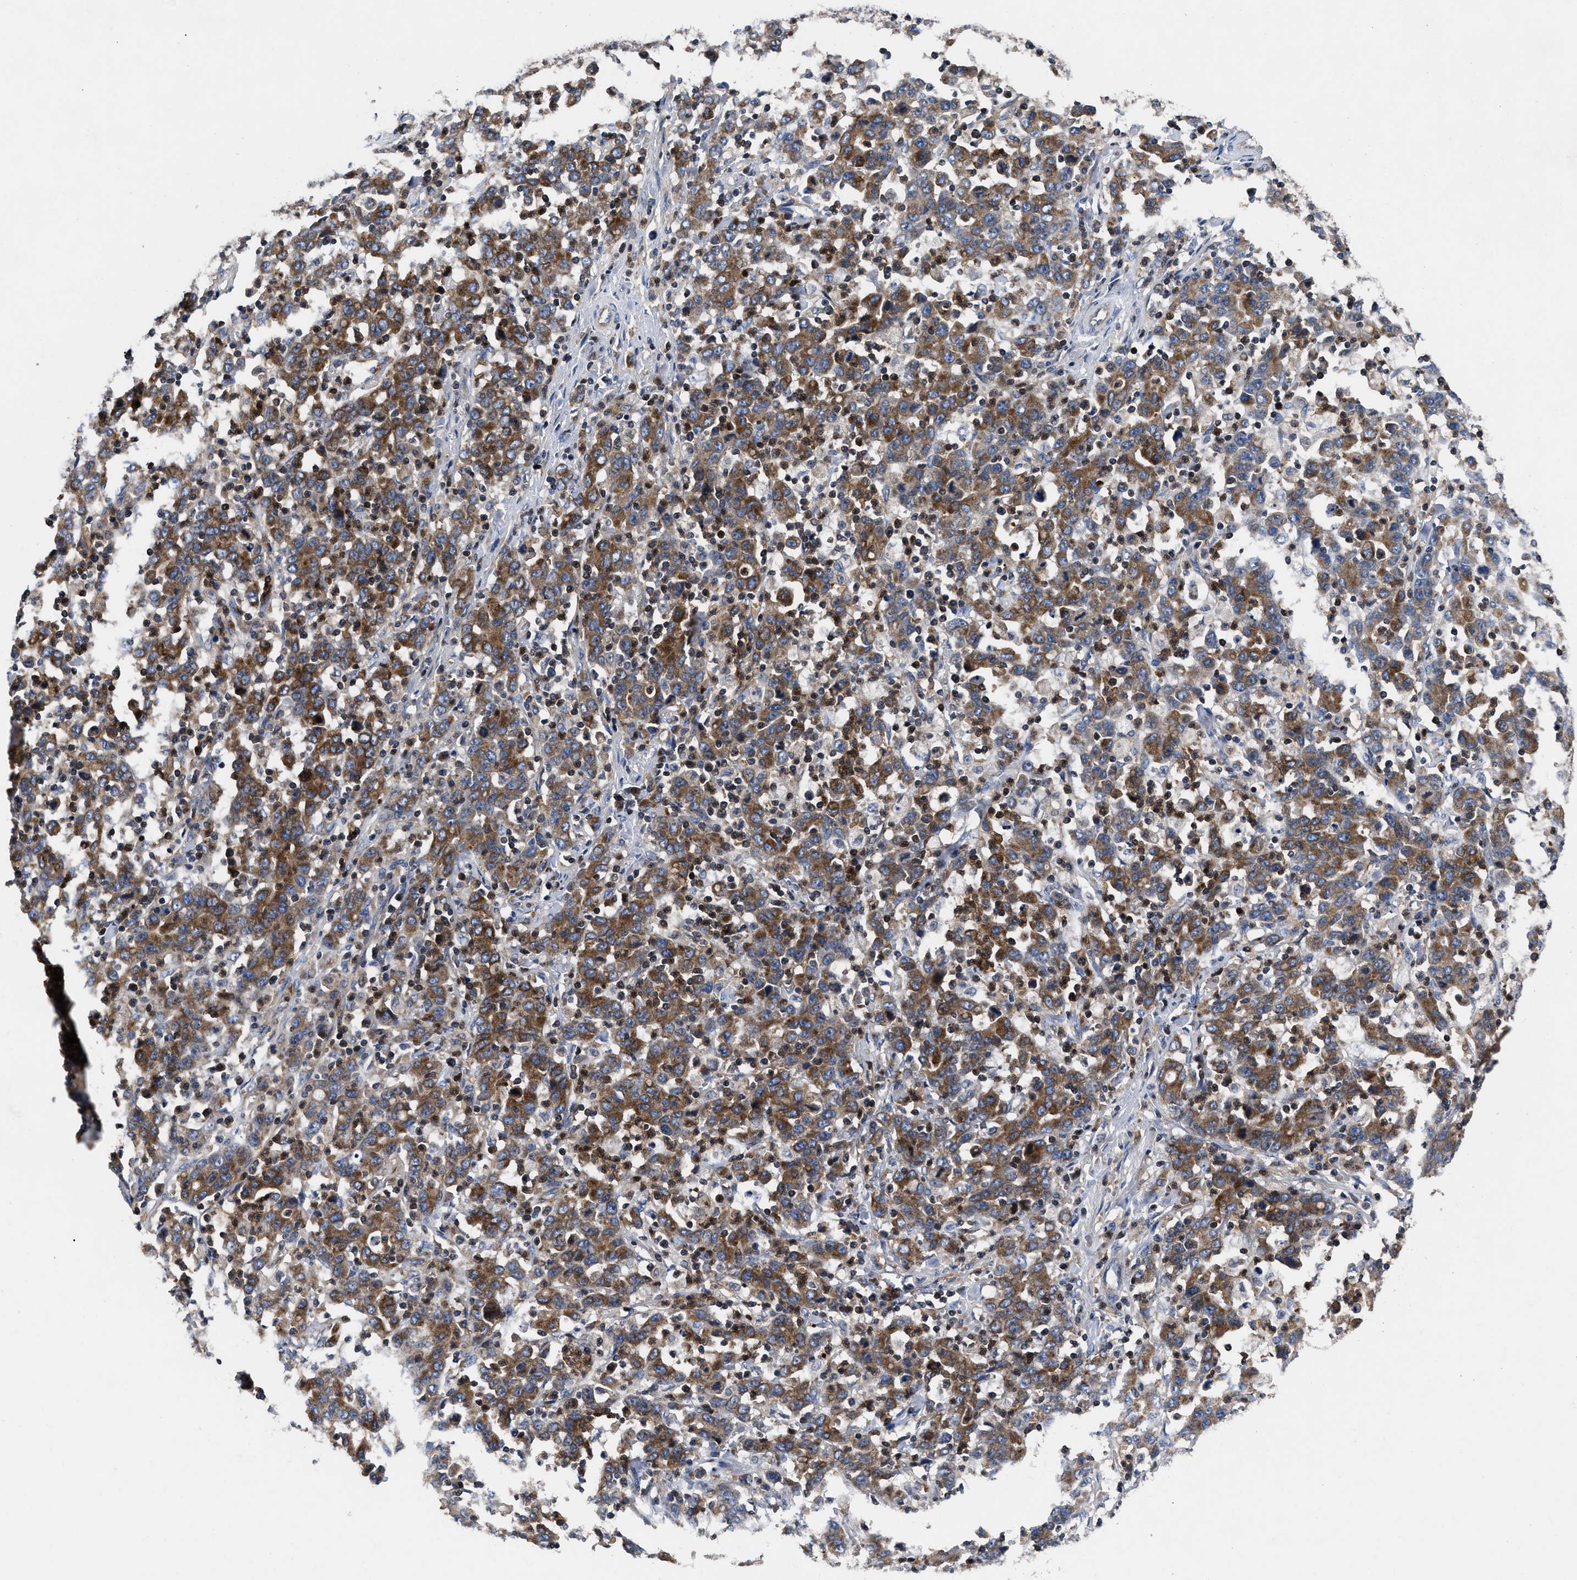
{"staining": {"intensity": "moderate", "quantity": ">75%", "location": "cytoplasmic/membranous"}, "tissue": "stomach cancer", "cell_type": "Tumor cells", "image_type": "cancer", "snomed": [{"axis": "morphology", "description": "Adenocarcinoma, NOS"}, {"axis": "topography", "description": "Stomach, upper"}], "caption": "An image of human stomach cancer (adenocarcinoma) stained for a protein exhibits moderate cytoplasmic/membranous brown staining in tumor cells.", "gene": "YBEY", "patient": {"sex": "male", "age": 69}}